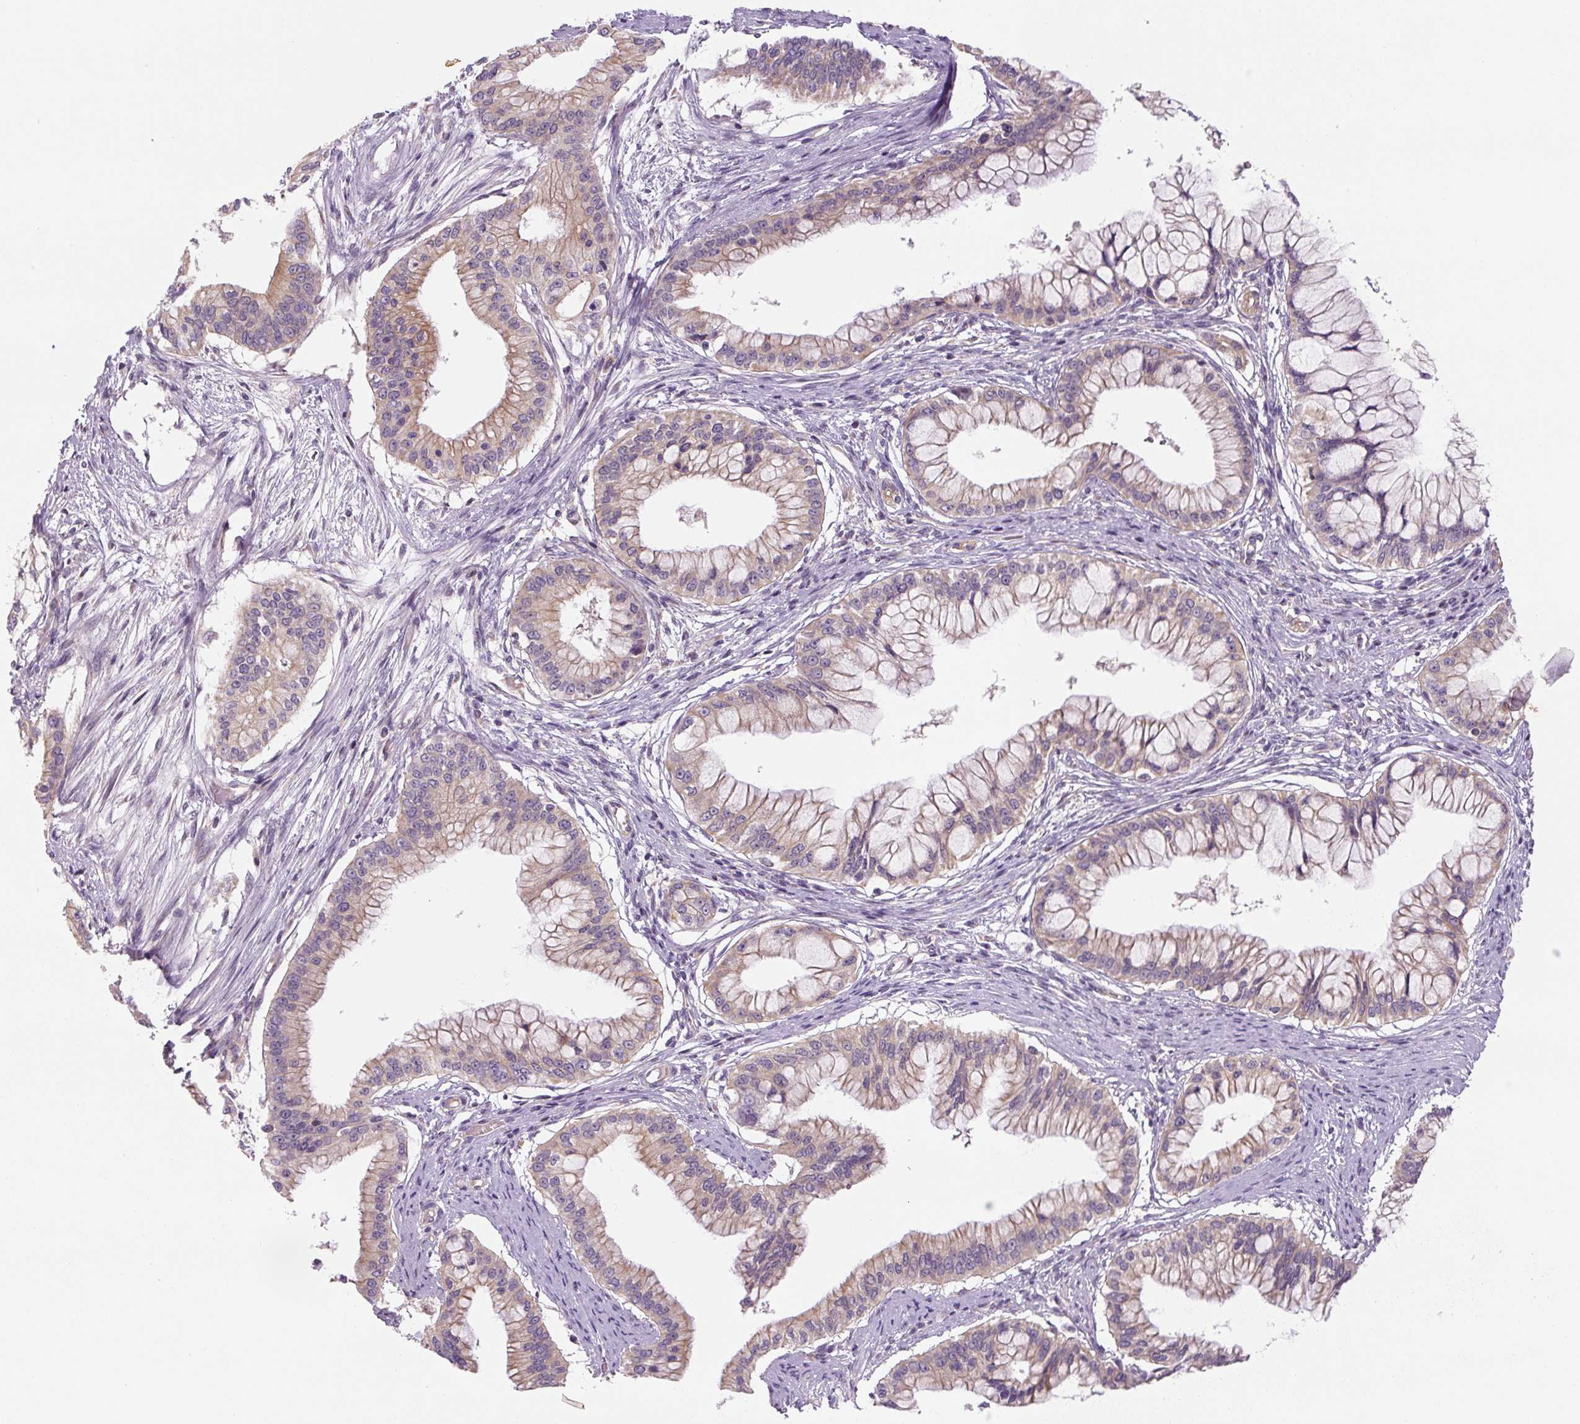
{"staining": {"intensity": "weak", "quantity": "25%-75%", "location": "cytoplasmic/membranous"}, "tissue": "pancreatic cancer", "cell_type": "Tumor cells", "image_type": "cancer", "snomed": [{"axis": "morphology", "description": "Adenocarcinoma, NOS"}, {"axis": "topography", "description": "Pancreas"}], "caption": "Immunohistochemical staining of human adenocarcinoma (pancreatic) reveals weak cytoplasmic/membranous protein expression in approximately 25%-75% of tumor cells.", "gene": "YIF1B", "patient": {"sex": "male", "age": 46}}